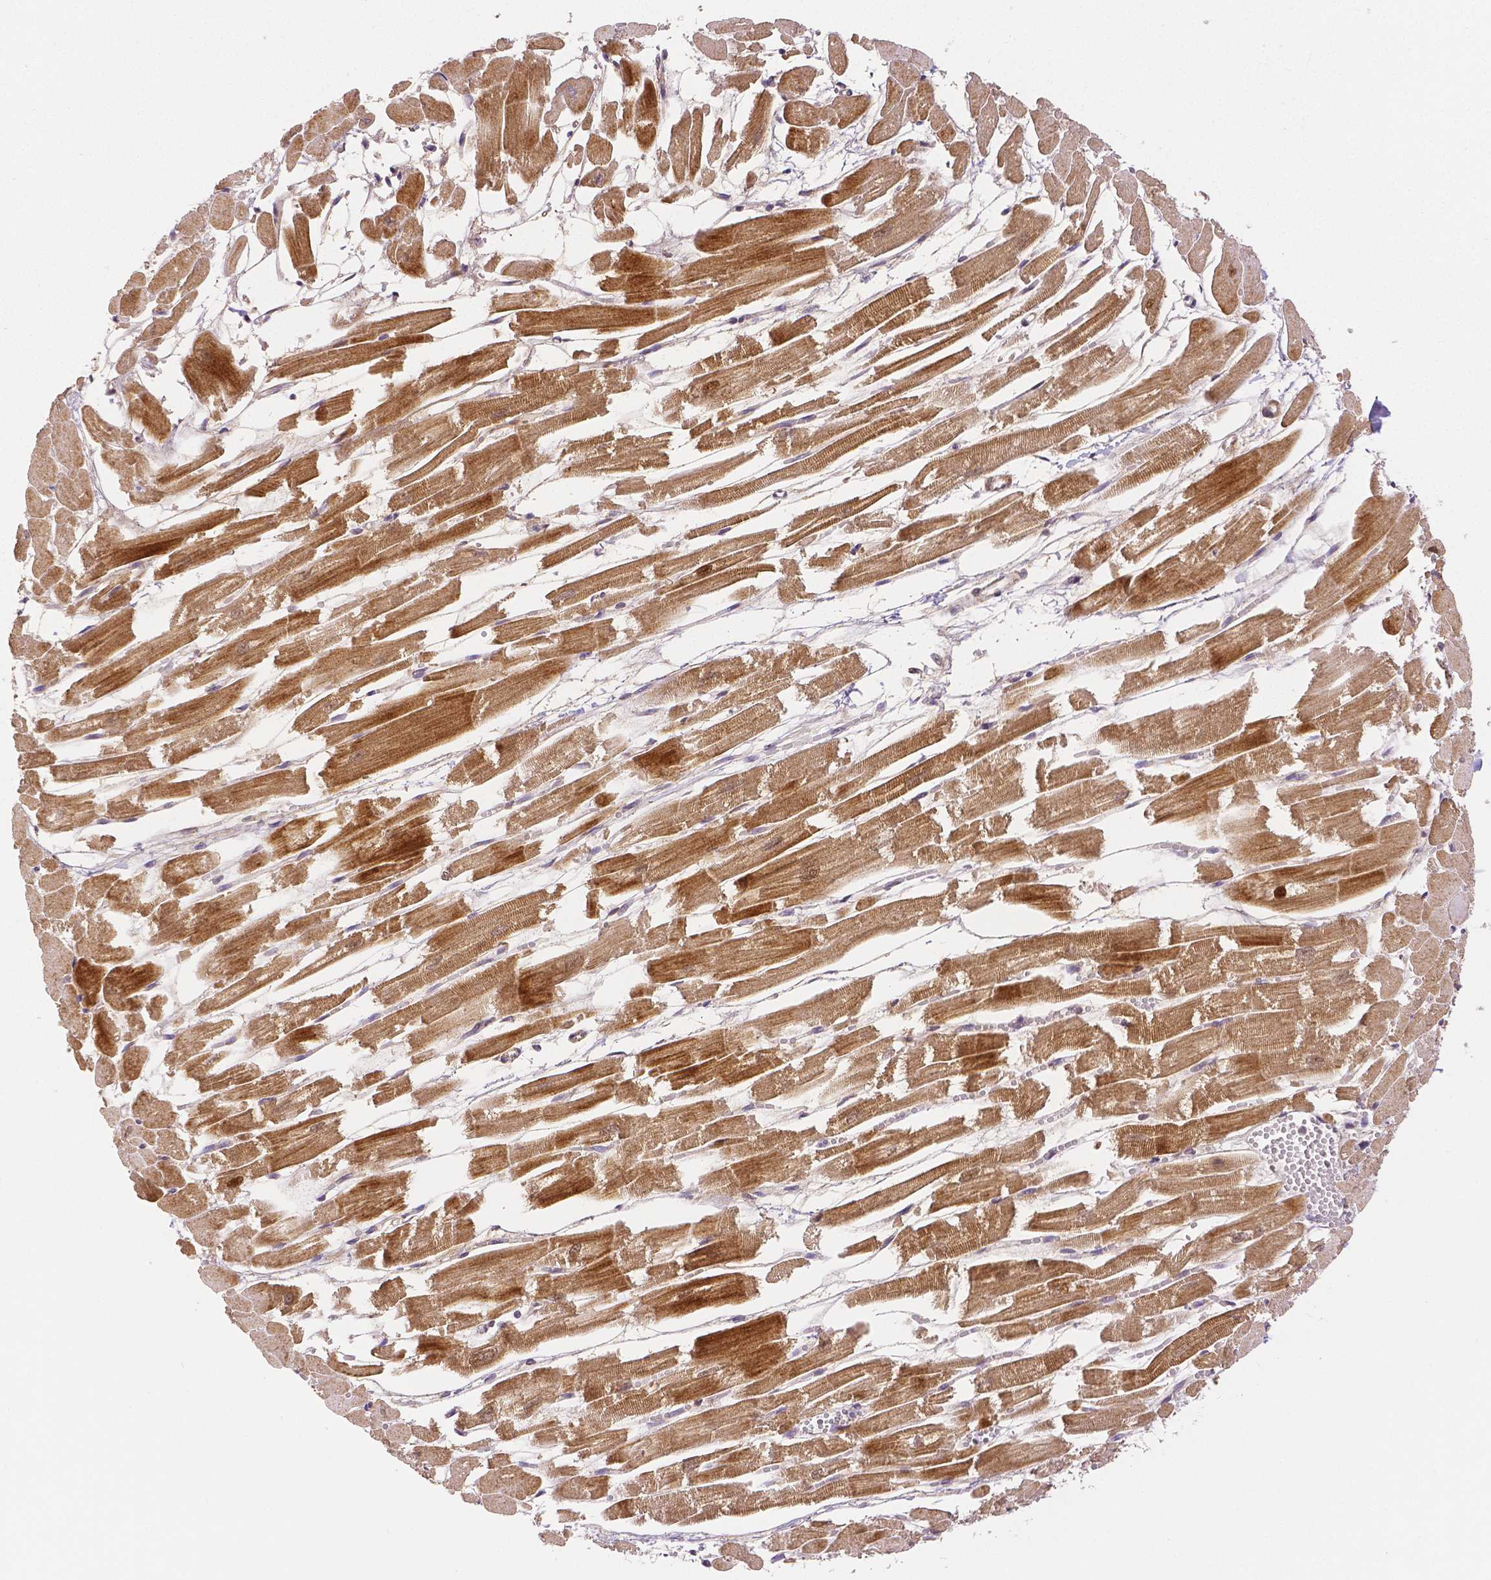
{"staining": {"intensity": "strong", "quantity": "25%-75%", "location": "cytoplasmic/membranous,nuclear"}, "tissue": "heart muscle", "cell_type": "Cardiomyocytes", "image_type": "normal", "snomed": [{"axis": "morphology", "description": "Normal tissue, NOS"}, {"axis": "topography", "description": "Heart"}], "caption": "The histopathology image shows staining of benign heart muscle, revealing strong cytoplasmic/membranous,nuclear protein positivity (brown color) within cardiomyocytes.", "gene": "RHOT1", "patient": {"sex": "female", "age": 52}}